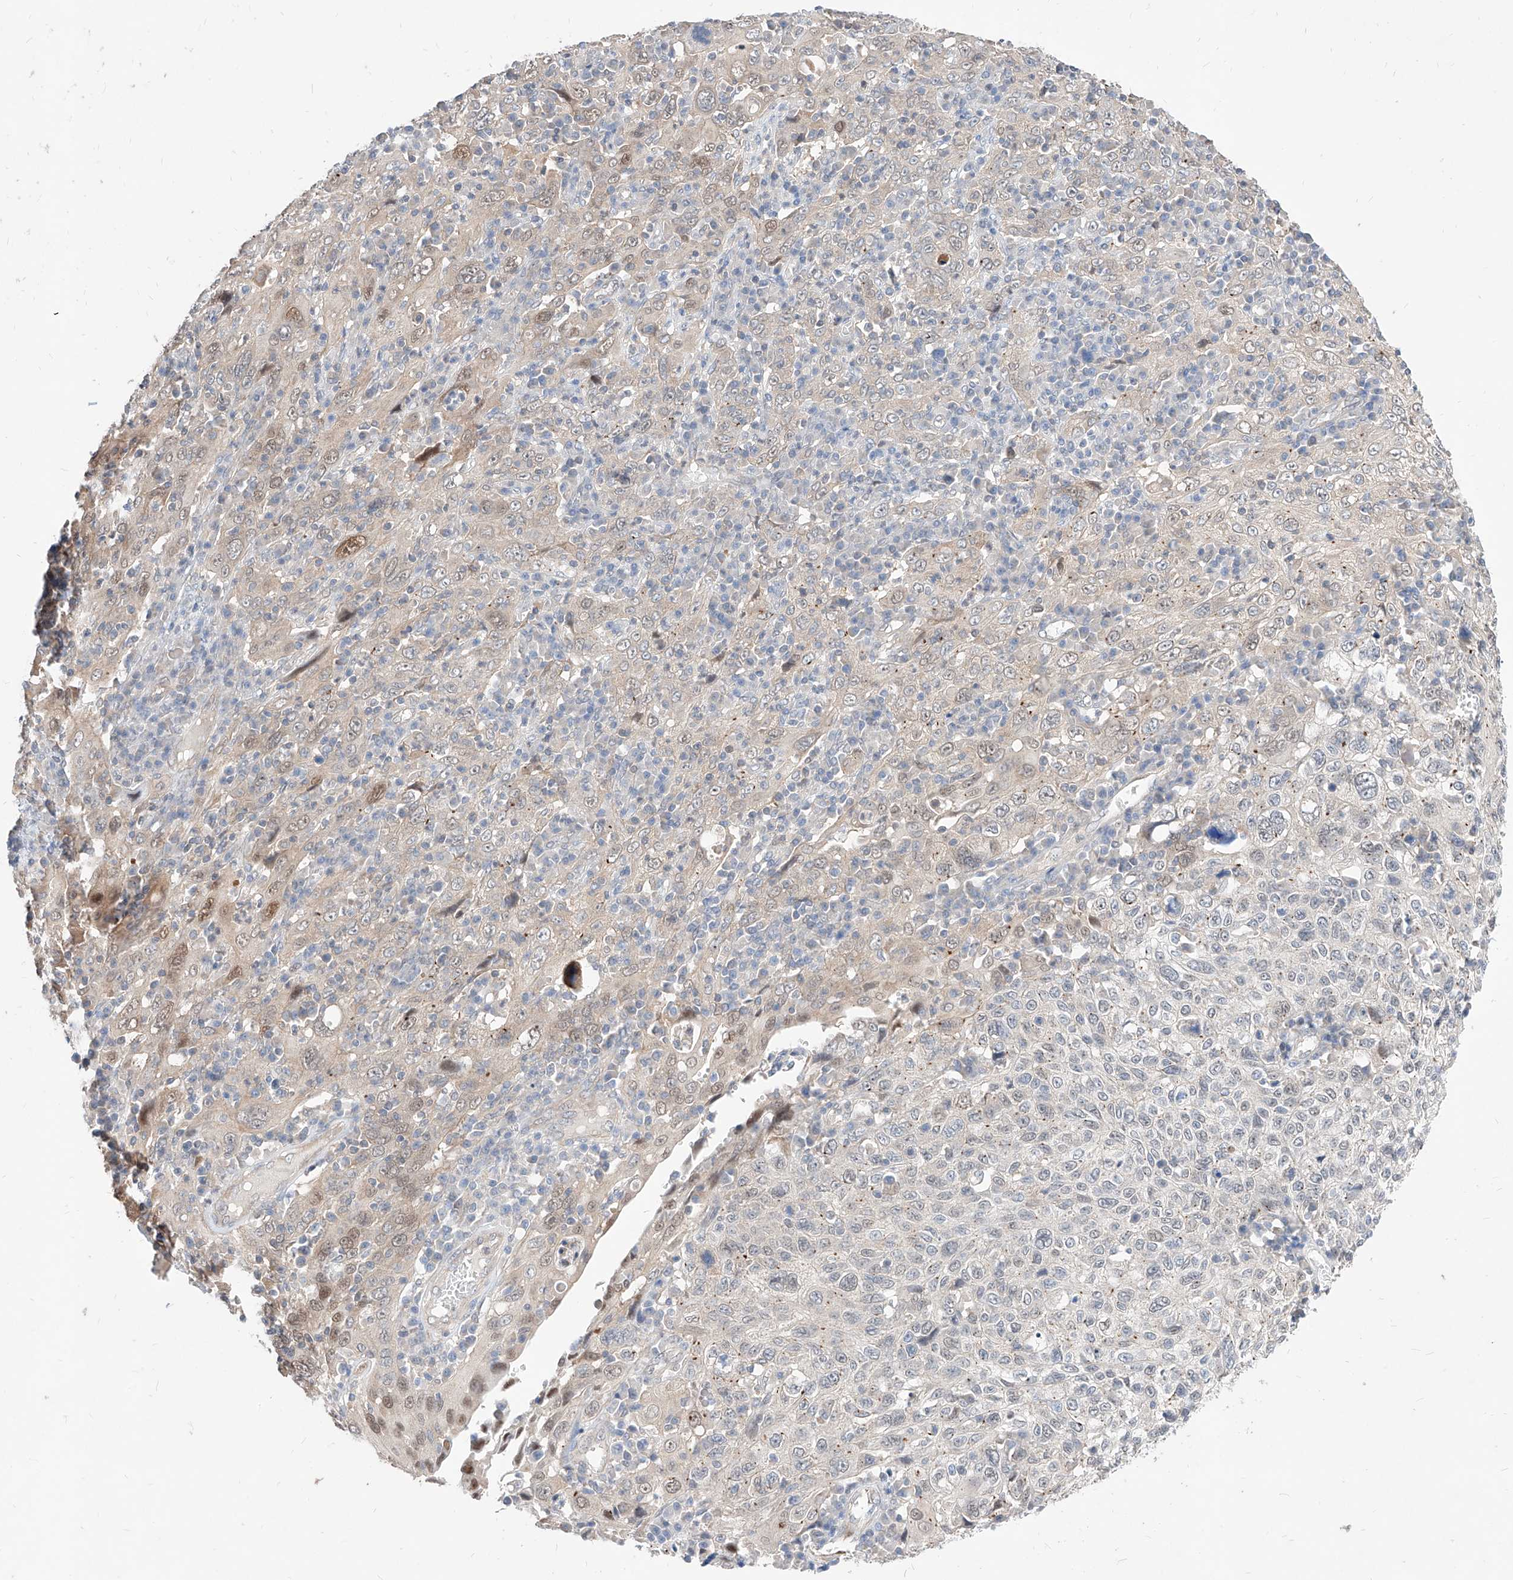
{"staining": {"intensity": "moderate", "quantity": "<25%", "location": "nuclear"}, "tissue": "cervical cancer", "cell_type": "Tumor cells", "image_type": "cancer", "snomed": [{"axis": "morphology", "description": "Squamous cell carcinoma, NOS"}, {"axis": "topography", "description": "Cervix"}], "caption": "Immunohistochemical staining of squamous cell carcinoma (cervical) exhibits moderate nuclear protein positivity in approximately <25% of tumor cells.", "gene": "TSNAX", "patient": {"sex": "female", "age": 46}}